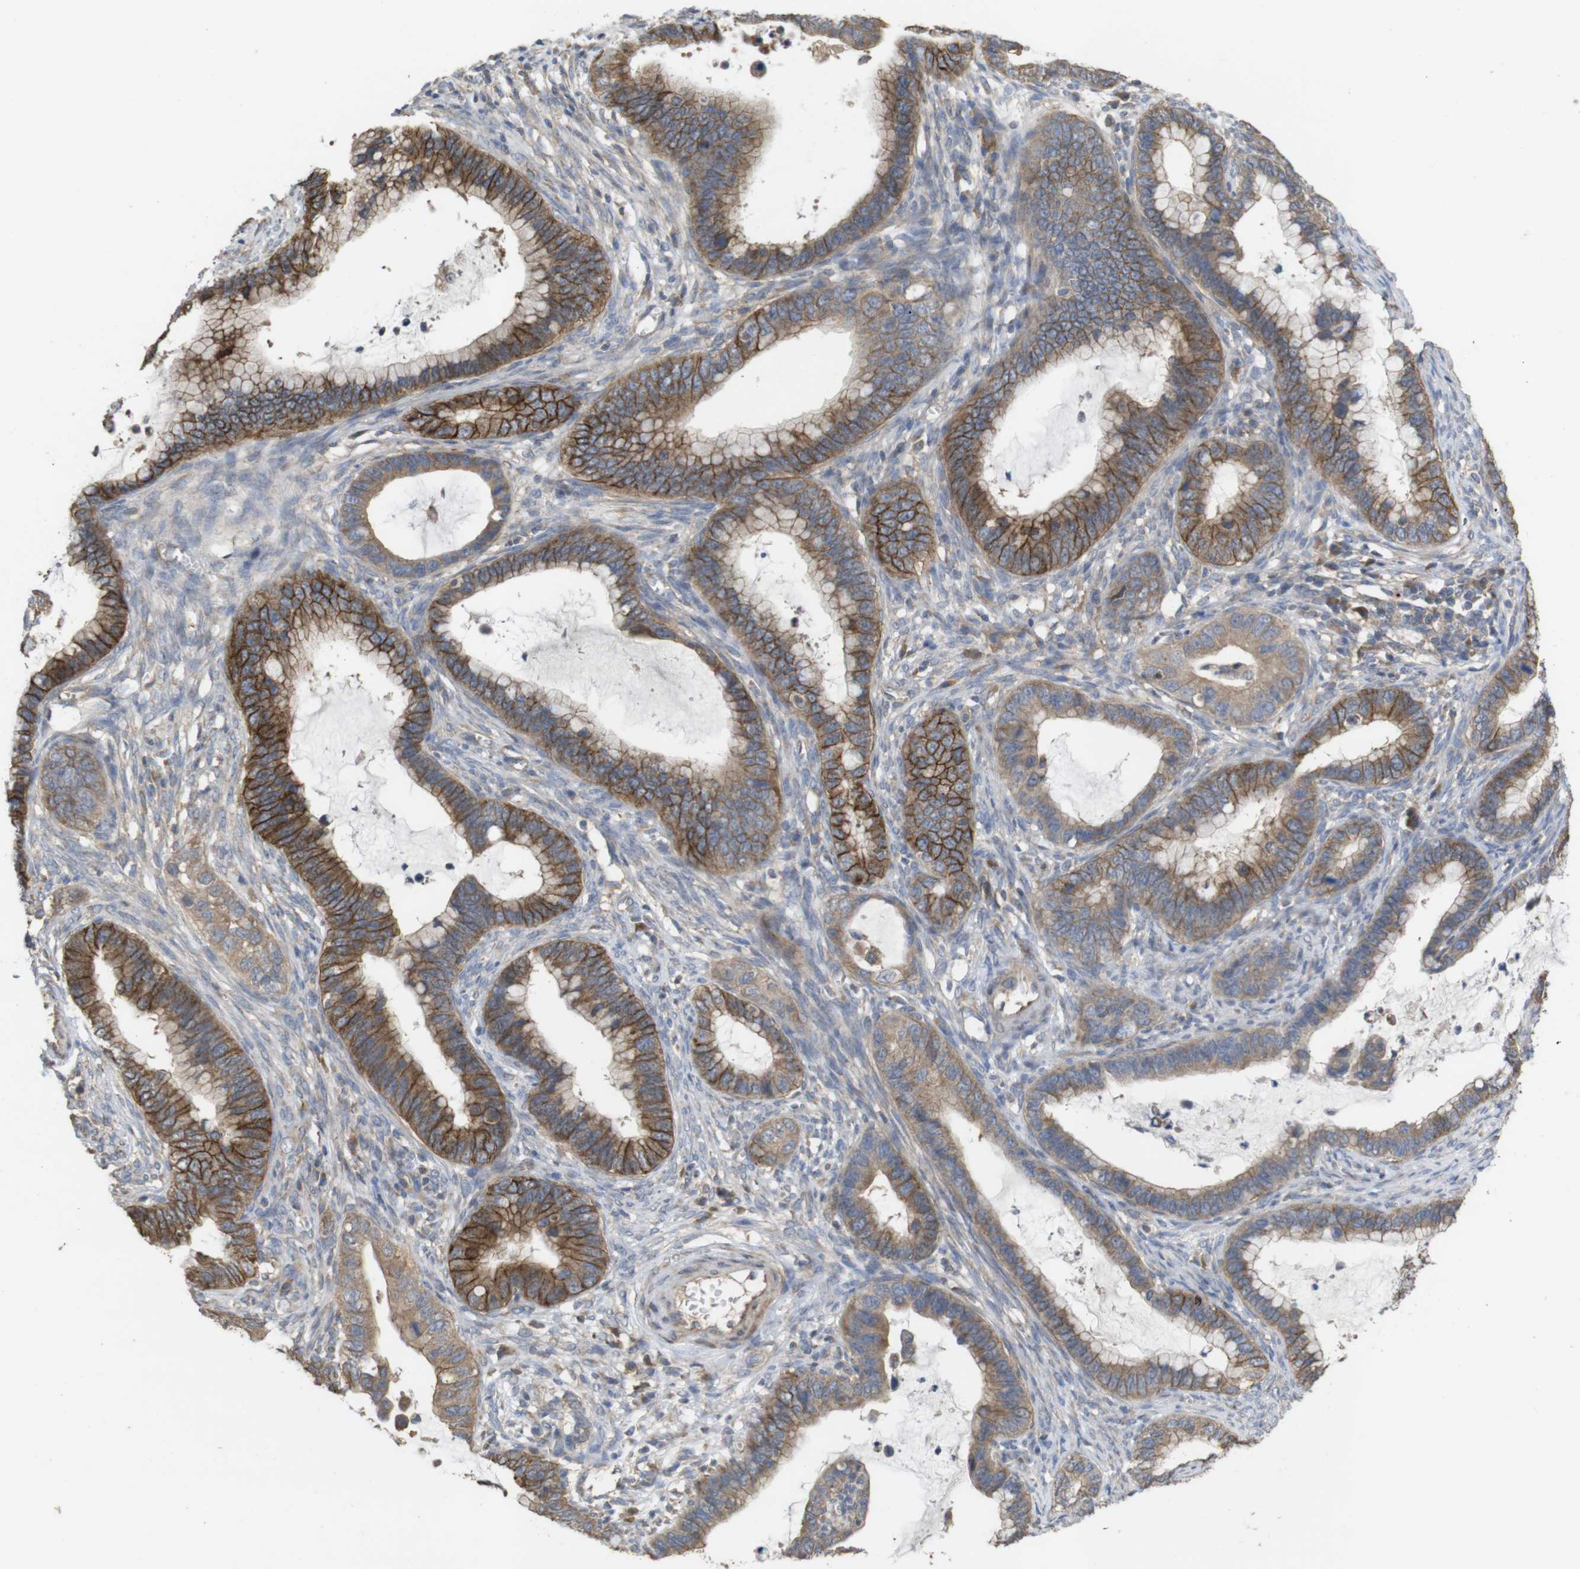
{"staining": {"intensity": "strong", "quantity": "25%-75%", "location": "cytoplasmic/membranous"}, "tissue": "cervical cancer", "cell_type": "Tumor cells", "image_type": "cancer", "snomed": [{"axis": "morphology", "description": "Adenocarcinoma, NOS"}, {"axis": "topography", "description": "Cervix"}], "caption": "This is a micrograph of IHC staining of cervical adenocarcinoma, which shows strong staining in the cytoplasmic/membranous of tumor cells.", "gene": "KCNS3", "patient": {"sex": "female", "age": 44}}